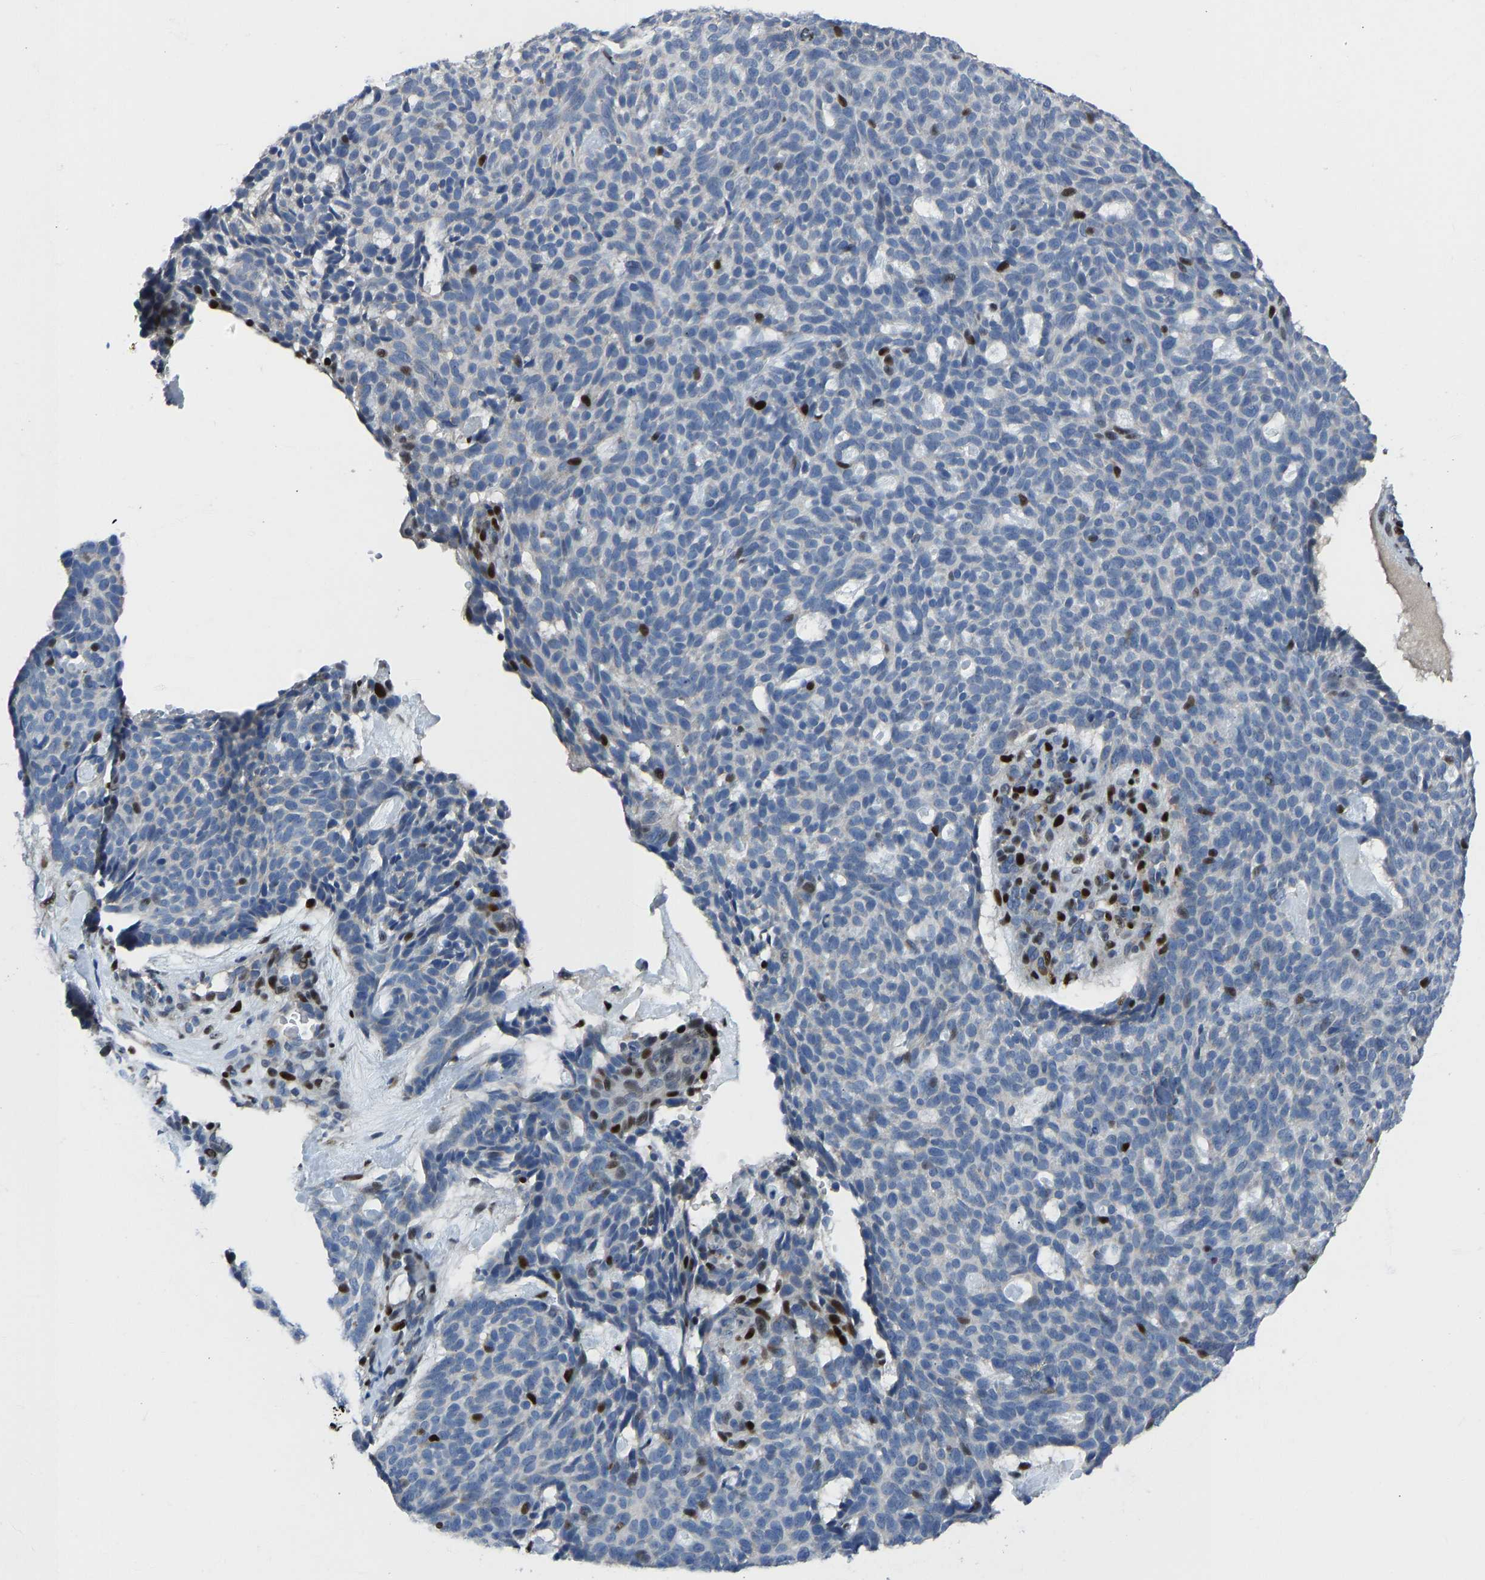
{"staining": {"intensity": "moderate", "quantity": "<25%", "location": "nuclear"}, "tissue": "skin cancer", "cell_type": "Tumor cells", "image_type": "cancer", "snomed": [{"axis": "morphology", "description": "Basal cell carcinoma"}, {"axis": "topography", "description": "Skin"}], "caption": "A histopathology image of basal cell carcinoma (skin) stained for a protein demonstrates moderate nuclear brown staining in tumor cells. (brown staining indicates protein expression, while blue staining denotes nuclei).", "gene": "EGR1", "patient": {"sex": "male", "age": 61}}